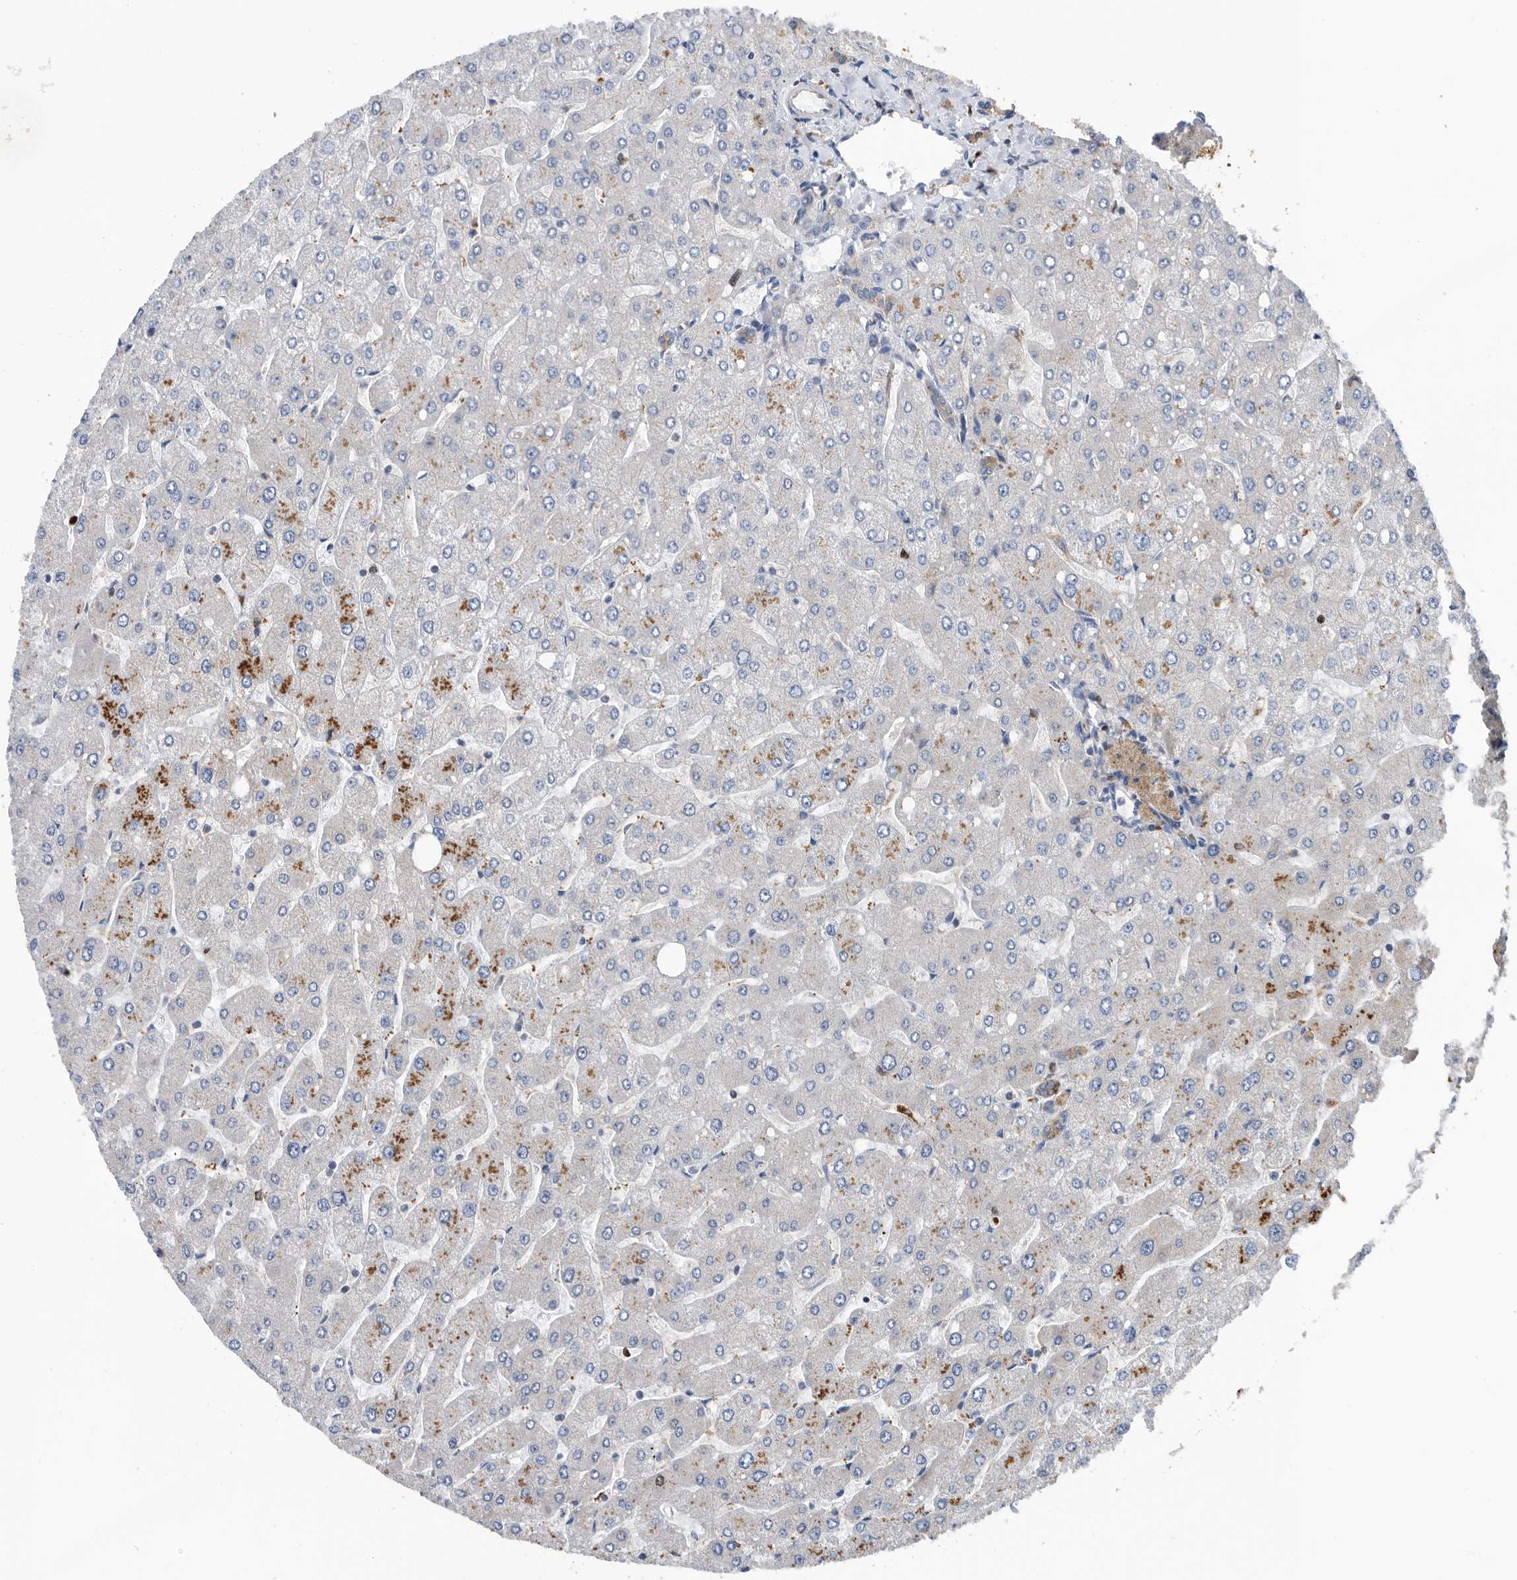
{"staining": {"intensity": "weak", "quantity": ">75%", "location": "cytoplasmic/membranous"}, "tissue": "liver", "cell_type": "Cholangiocytes", "image_type": "normal", "snomed": [{"axis": "morphology", "description": "Normal tissue, NOS"}, {"axis": "topography", "description": "Liver"}], "caption": "Protein positivity by immunohistochemistry demonstrates weak cytoplasmic/membranous staining in about >75% of cholangiocytes in normal liver.", "gene": "ATAD2", "patient": {"sex": "male", "age": 55}}